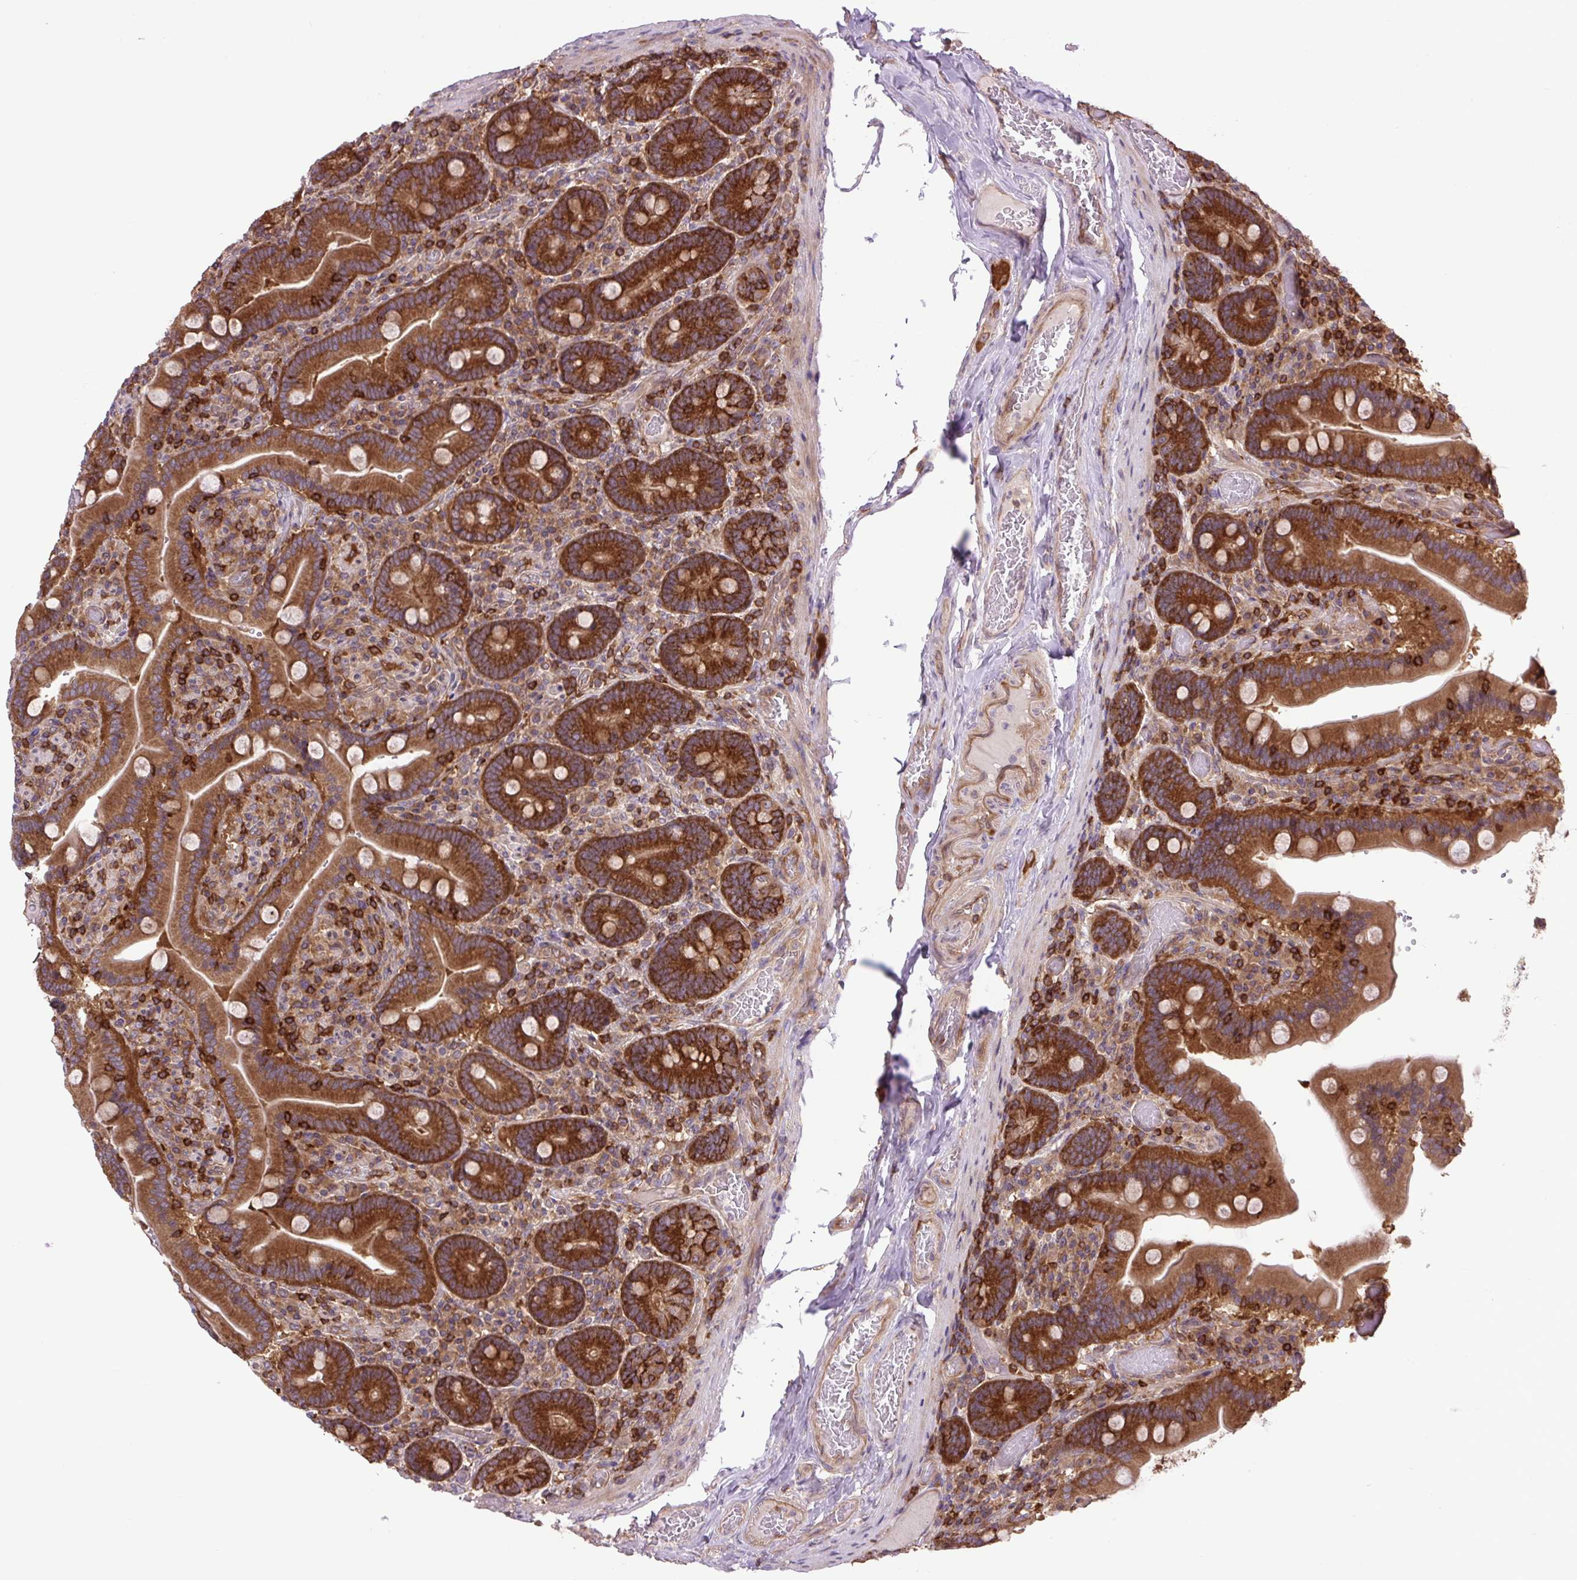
{"staining": {"intensity": "strong", "quantity": ">75%", "location": "cytoplasmic/membranous"}, "tissue": "duodenum", "cell_type": "Glandular cells", "image_type": "normal", "snomed": [{"axis": "morphology", "description": "Normal tissue, NOS"}, {"axis": "topography", "description": "Duodenum"}], "caption": "A brown stain shows strong cytoplasmic/membranous staining of a protein in glandular cells of benign human duodenum.", "gene": "PLCG1", "patient": {"sex": "female", "age": 62}}